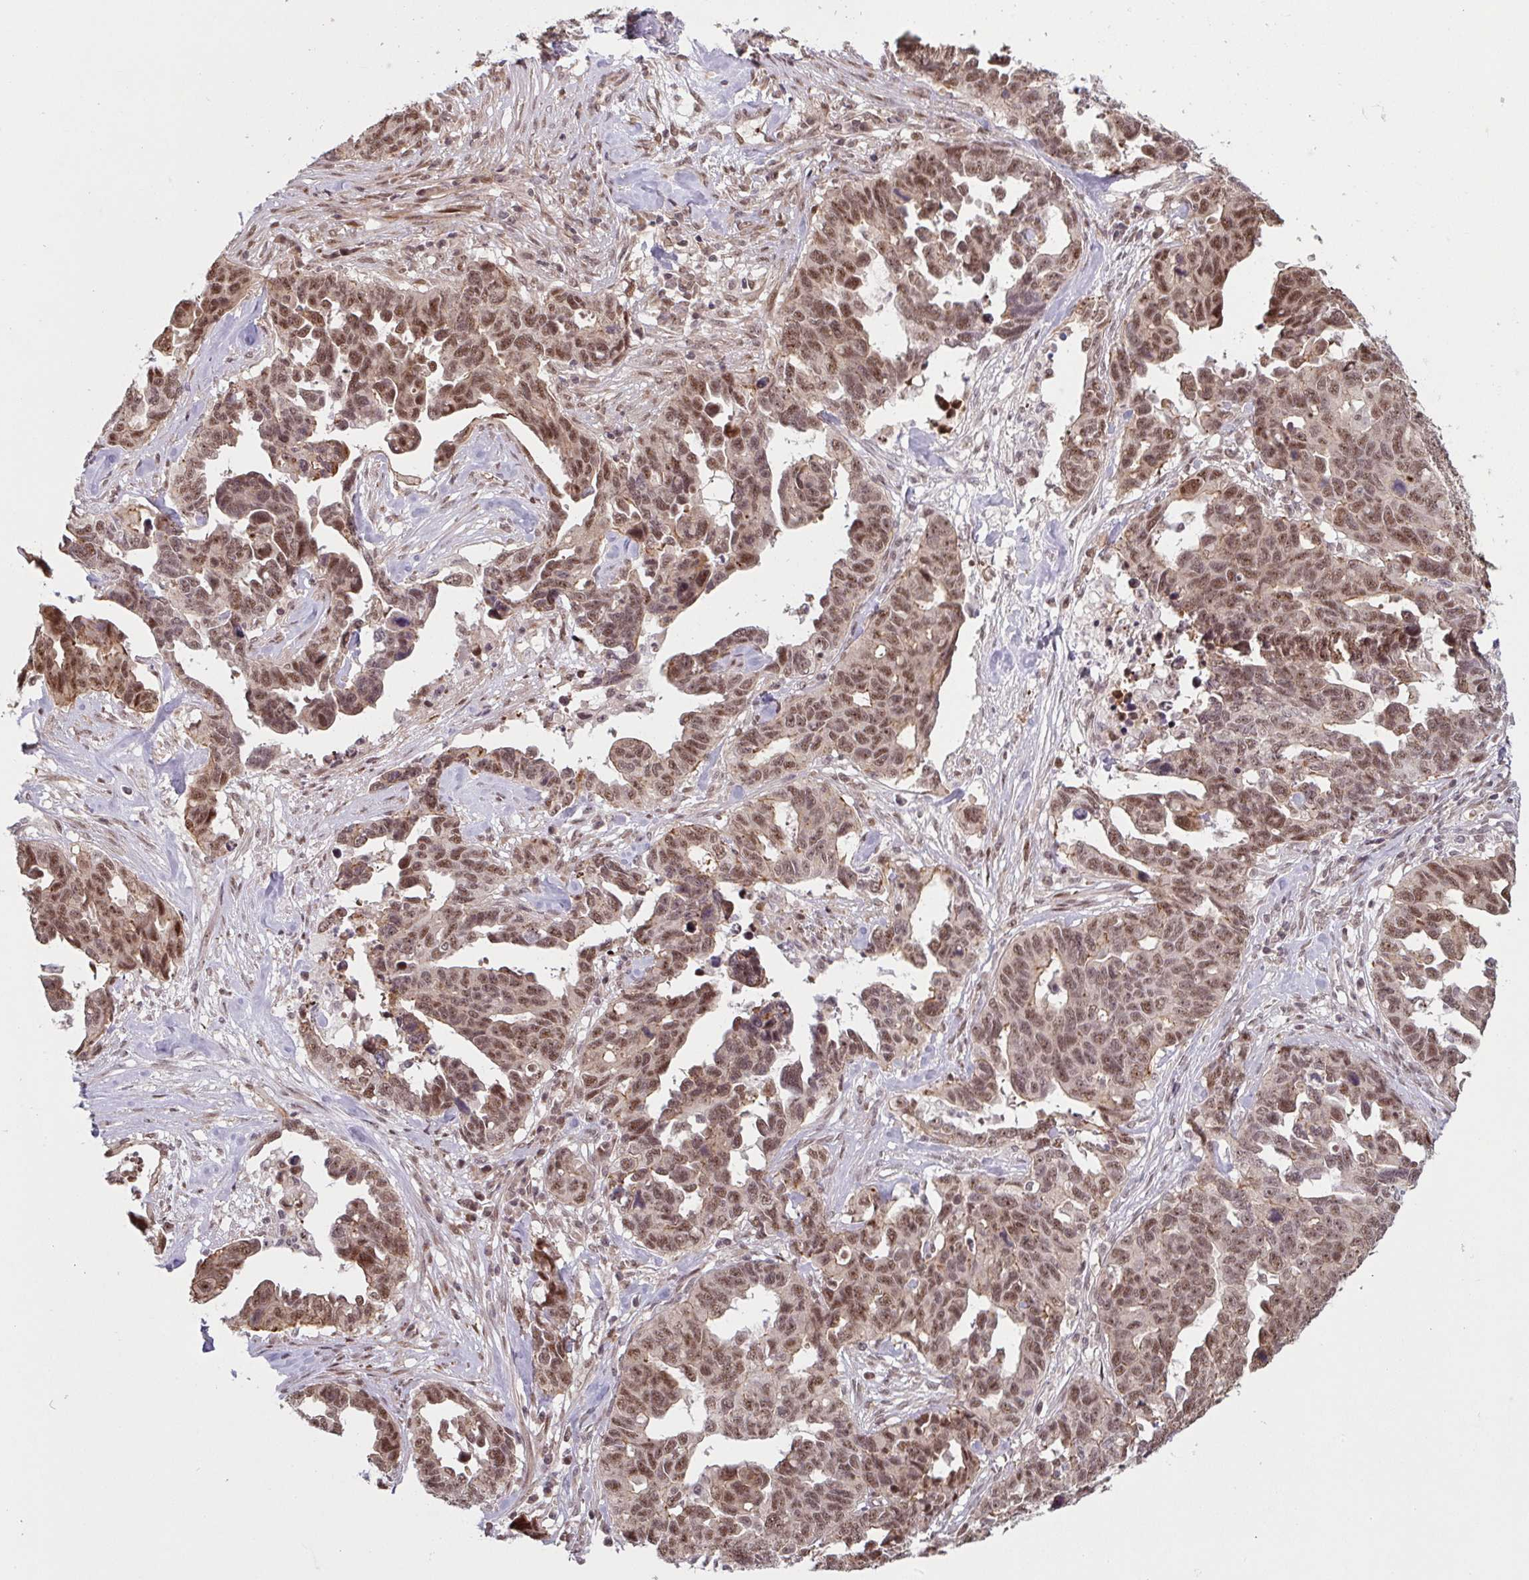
{"staining": {"intensity": "moderate", "quantity": ">75%", "location": "cytoplasmic/membranous,nuclear"}, "tissue": "ovarian cancer", "cell_type": "Tumor cells", "image_type": "cancer", "snomed": [{"axis": "morphology", "description": "Cystadenocarcinoma, serous, NOS"}, {"axis": "topography", "description": "Ovary"}], "caption": "Immunohistochemistry (IHC) of ovarian cancer (serous cystadenocarcinoma) reveals medium levels of moderate cytoplasmic/membranous and nuclear expression in approximately >75% of tumor cells. (DAB (3,3'-diaminobenzidine) = brown stain, brightfield microscopy at high magnification).", "gene": "NLRP13", "patient": {"sex": "female", "age": 69}}